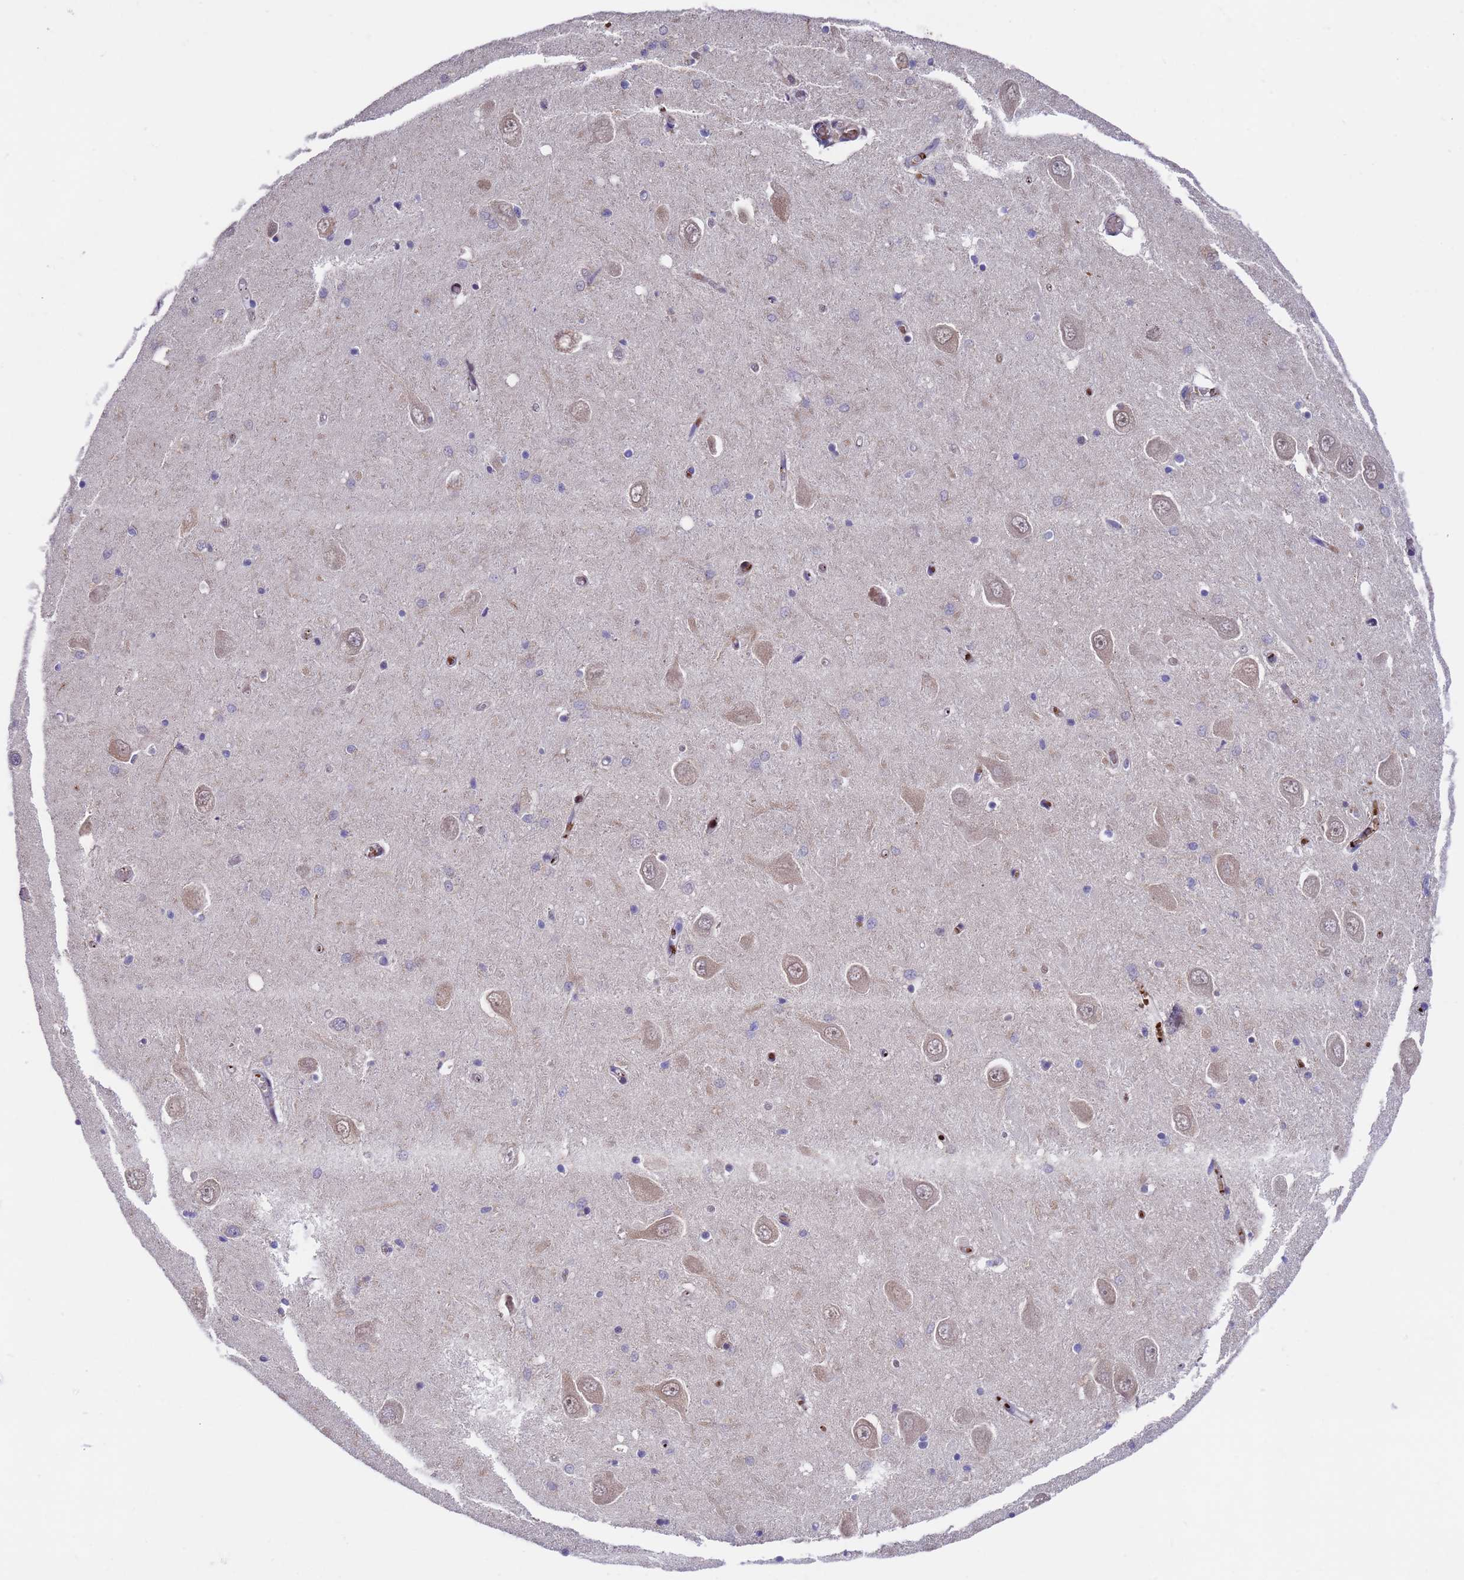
{"staining": {"intensity": "negative", "quantity": "none", "location": "none"}, "tissue": "hippocampus", "cell_type": "Glial cells", "image_type": "normal", "snomed": [{"axis": "morphology", "description": "Normal tissue, NOS"}, {"axis": "topography", "description": "Hippocampus"}], "caption": "There is no significant expression in glial cells of hippocampus. The staining was performed using DAB (3,3'-diaminobenzidine) to visualize the protein expression in brown, while the nuclei were stained in blue with hematoxylin (Magnification: 20x).", "gene": "ELP6", "patient": {"sex": "male", "age": 70}}